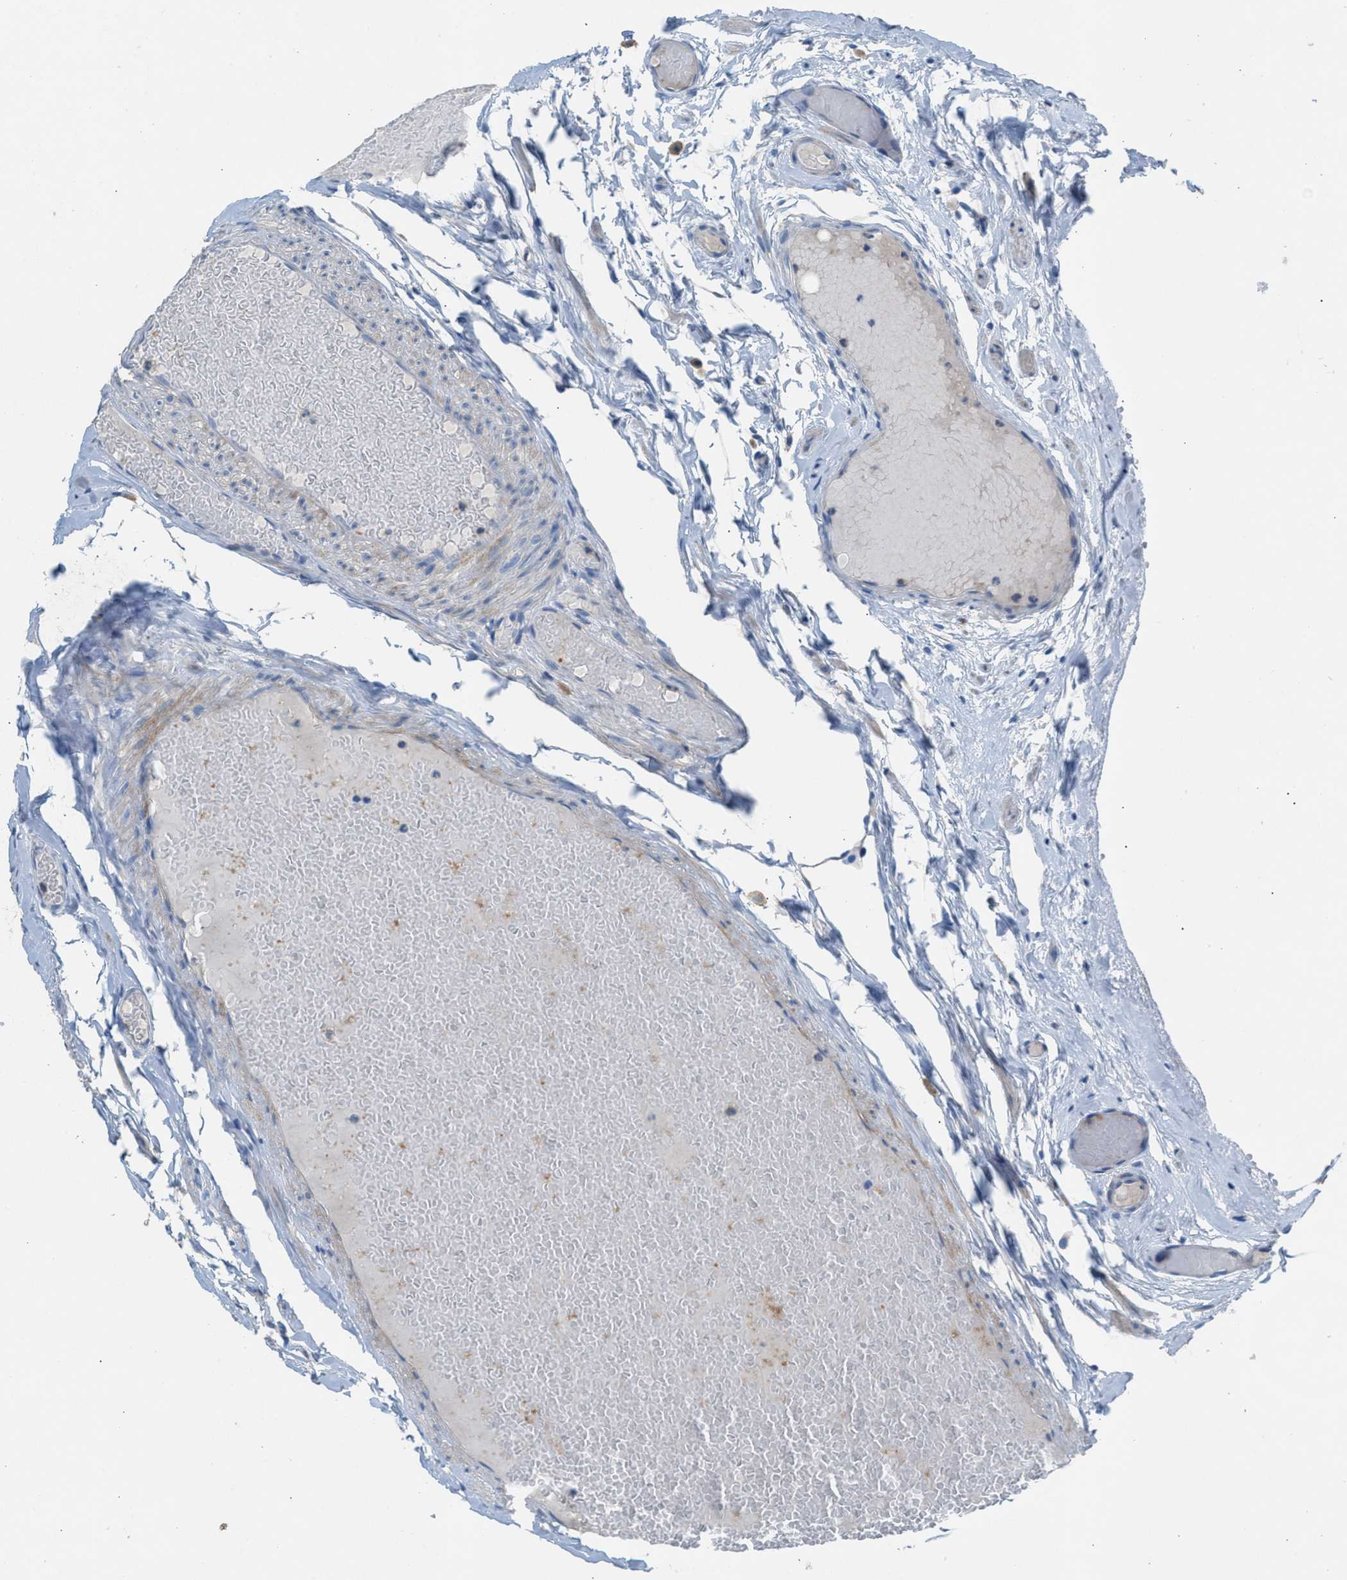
{"staining": {"intensity": "weak", "quantity": ">75%", "location": "cytoplasmic/membranous"}, "tissue": "epididymis", "cell_type": "Glandular cells", "image_type": "normal", "snomed": [{"axis": "morphology", "description": "Normal tissue, NOS"}, {"axis": "topography", "description": "Epididymis"}], "caption": "Immunohistochemical staining of unremarkable epididymis exhibits low levels of weak cytoplasmic/membranous positivity in about >75% of glandular cells.", "gene": "AOAH", "patient": {"sex": "male", "age": 46}}